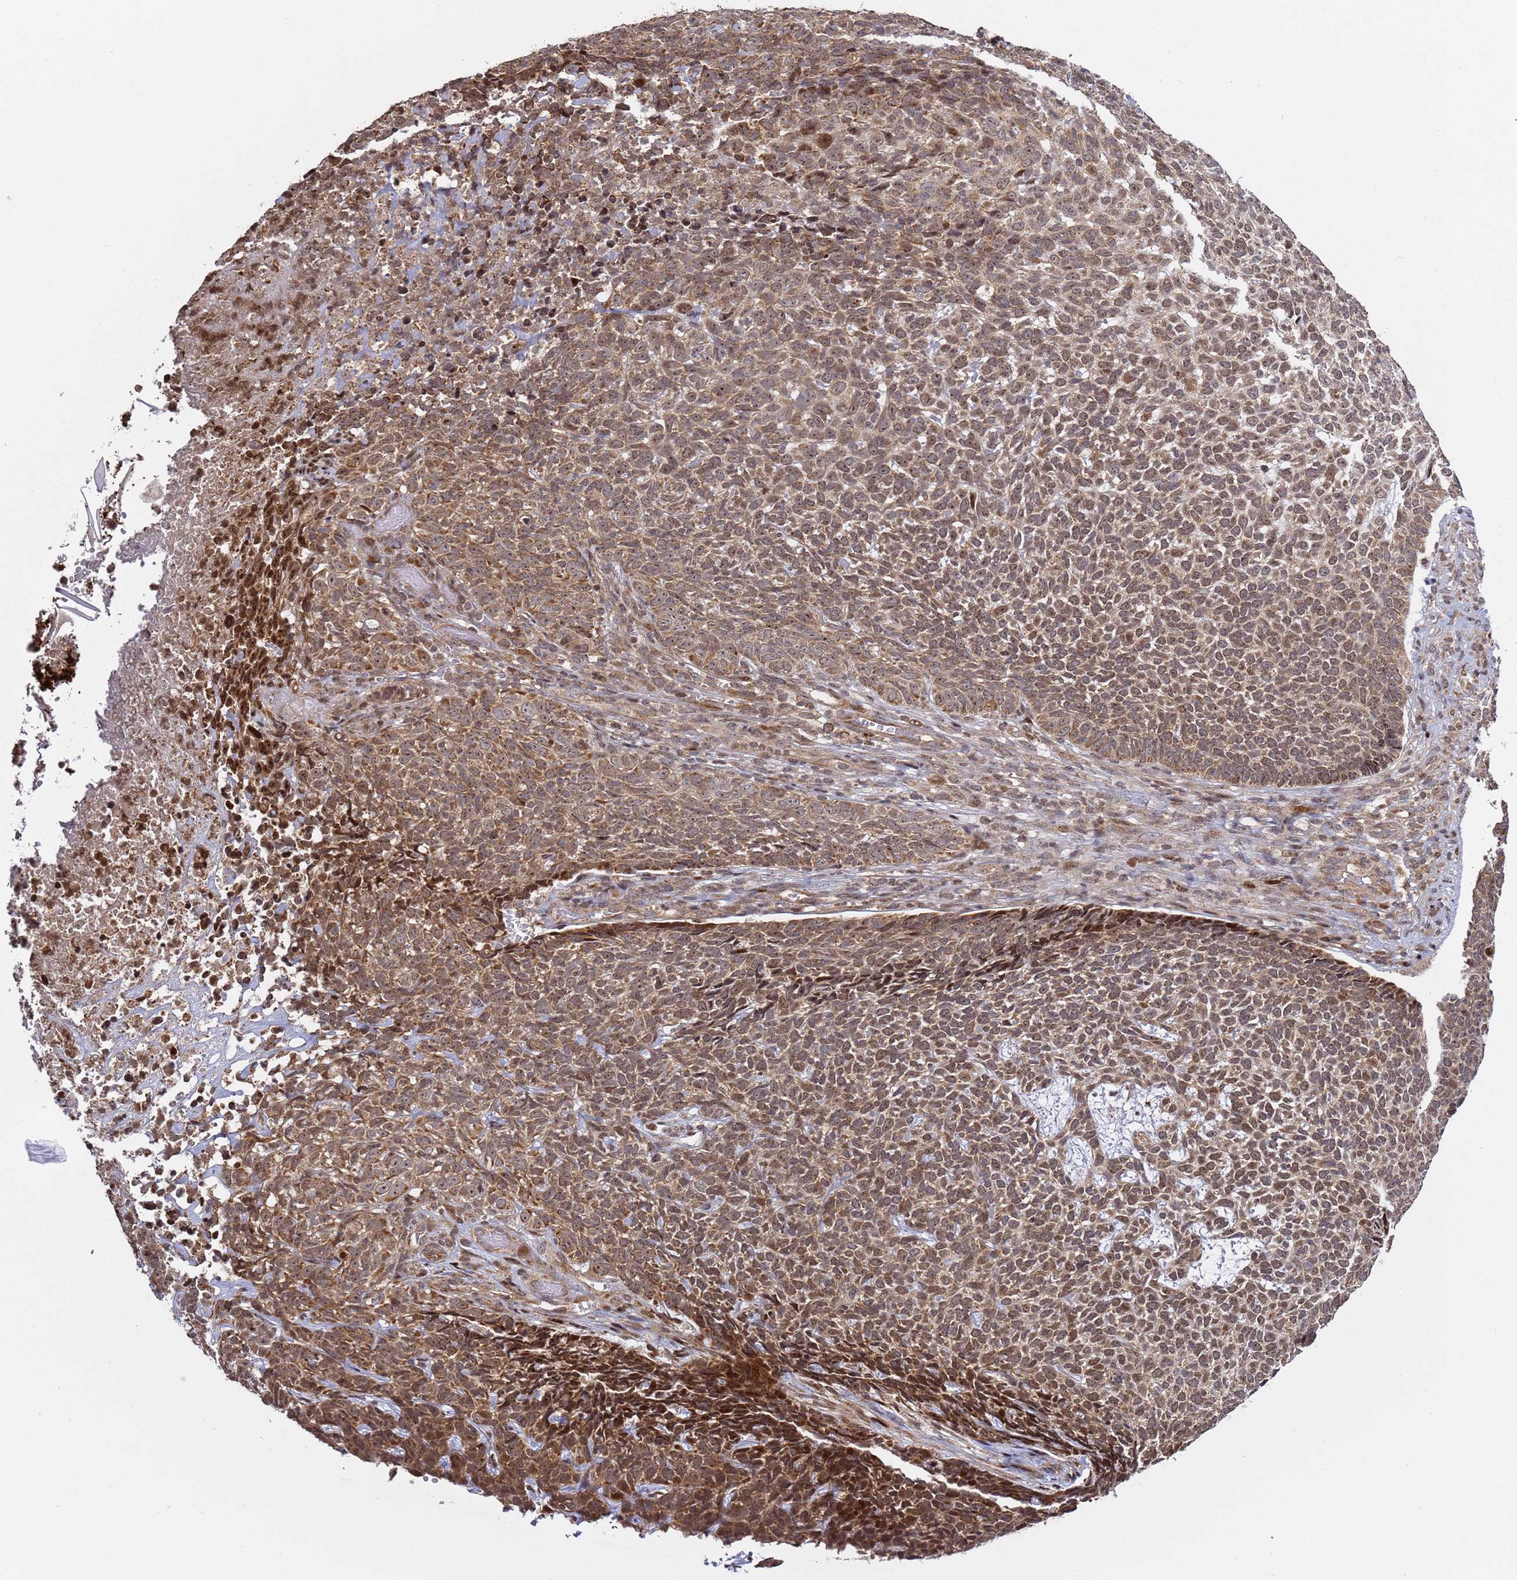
{"staining": {"intensity": "moderate", "quantity": ">75%", "location": "cytoplasmic/membranous,nuclear"}, "tissue": "skin cancer", "cell_type": "Tumor cells", "image_type": "cancer", "snomed": [{"axis": "morphology", "description": "Basal cell carcinoma"}, {"axis": "topography", "description": "Skin"}], "caption": "Moderate cytoplasmic/membranous and nuclear protein expression is identified in approximately >75% of tumor cells in skin cancer.", "gene": "RCOR2", "patient": {"sex": "female", "age": 84}}